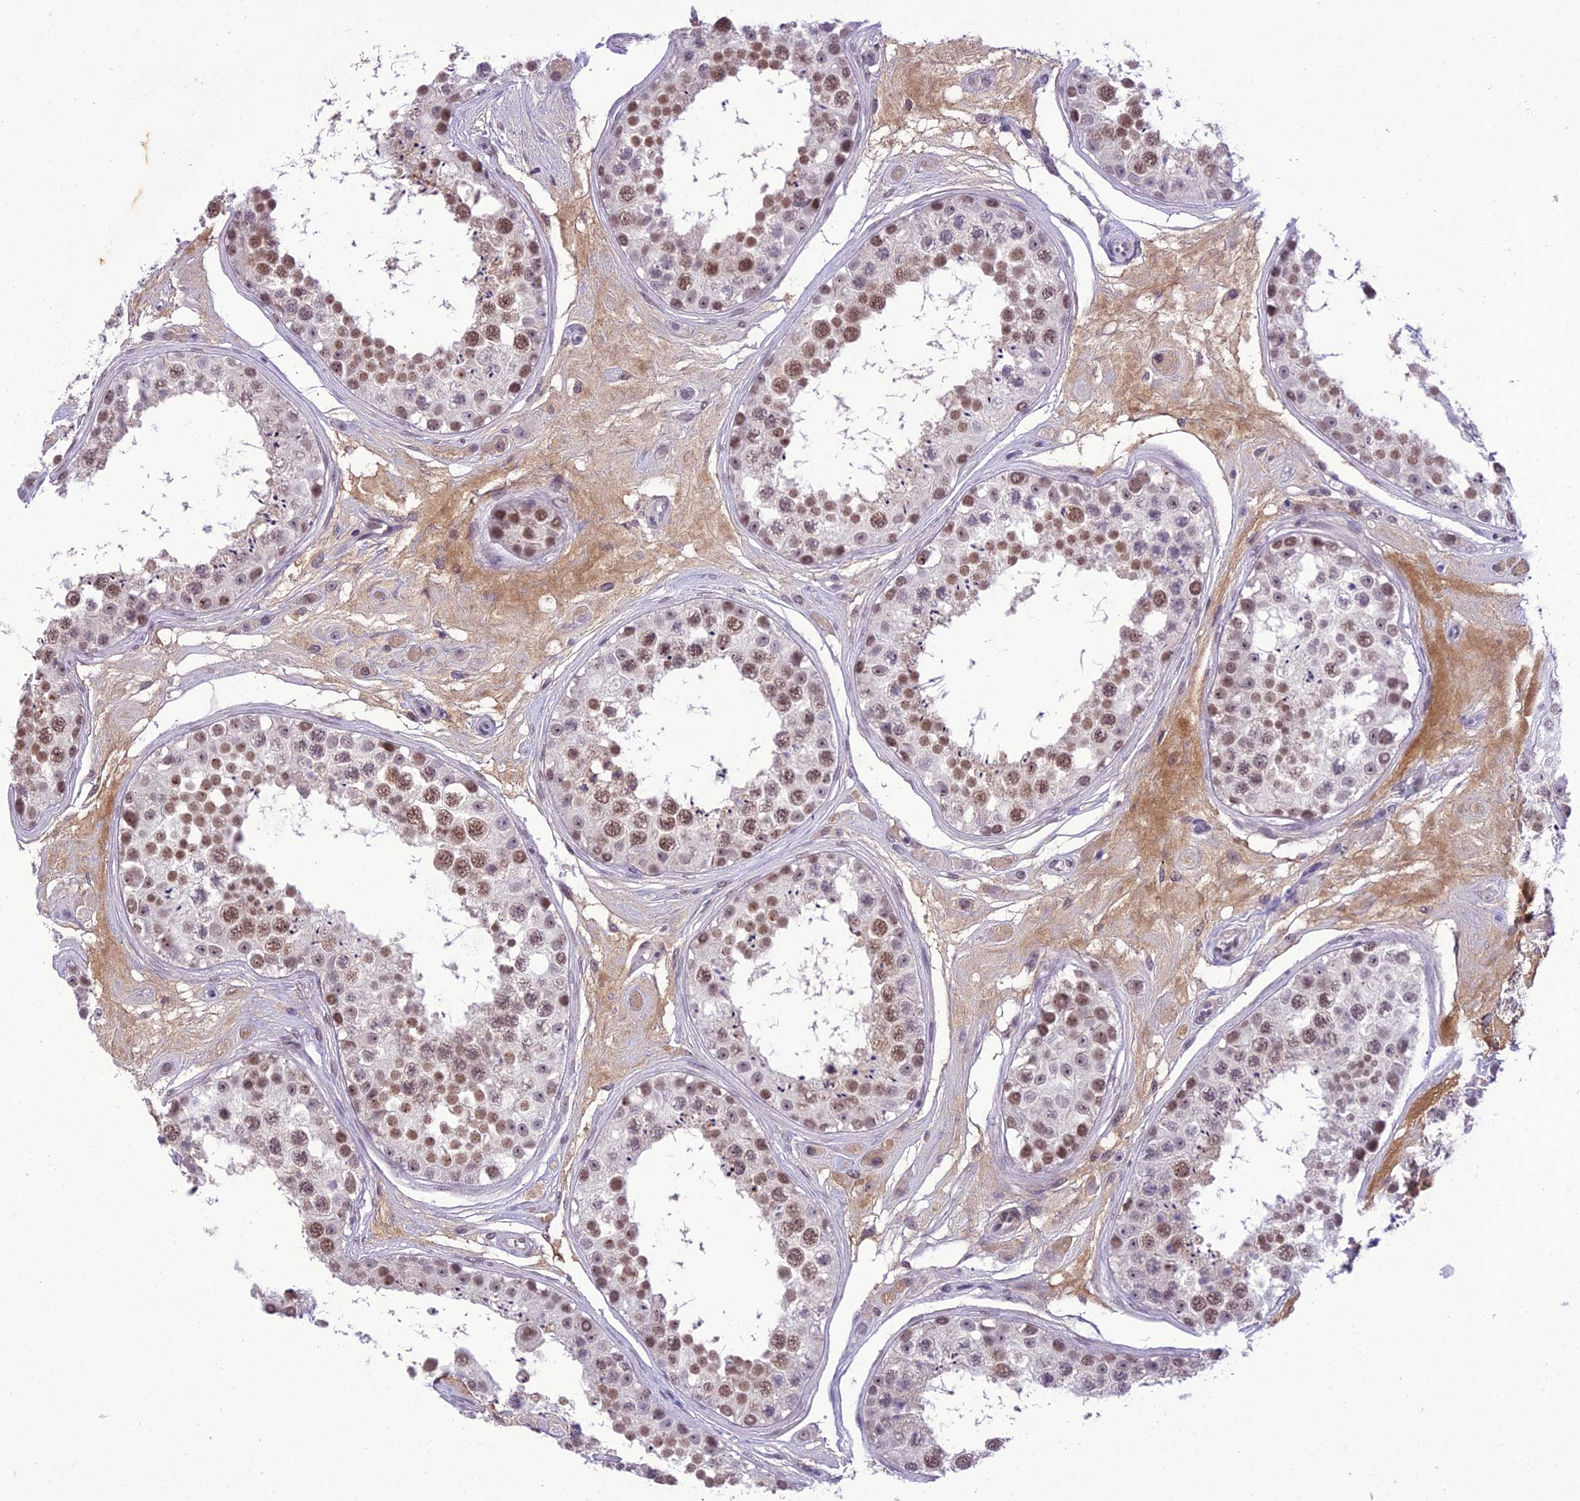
{"staining": {"intensity": "moderate", "quantity": ">75%", "location": "nuclear"}, "tissue": "testis", "cell_type": "Cells in seminiferous ducts", "image_type": "normal", "snomed": [{"axis": "morphology", "description": "Normal tissue, NOS"}, {"axis": "topography", "description": "Testis"}], "caption": "Testis stained for a protein displays moderate nuclear positivity in cells in seminiferous ducts. (DAB (3,3'-diaminobenzidine) = brown stain, brightfield microscopy at high magnification).", "gene": "SH3RF3", "patient": {"sex": "male", "age": 25}}